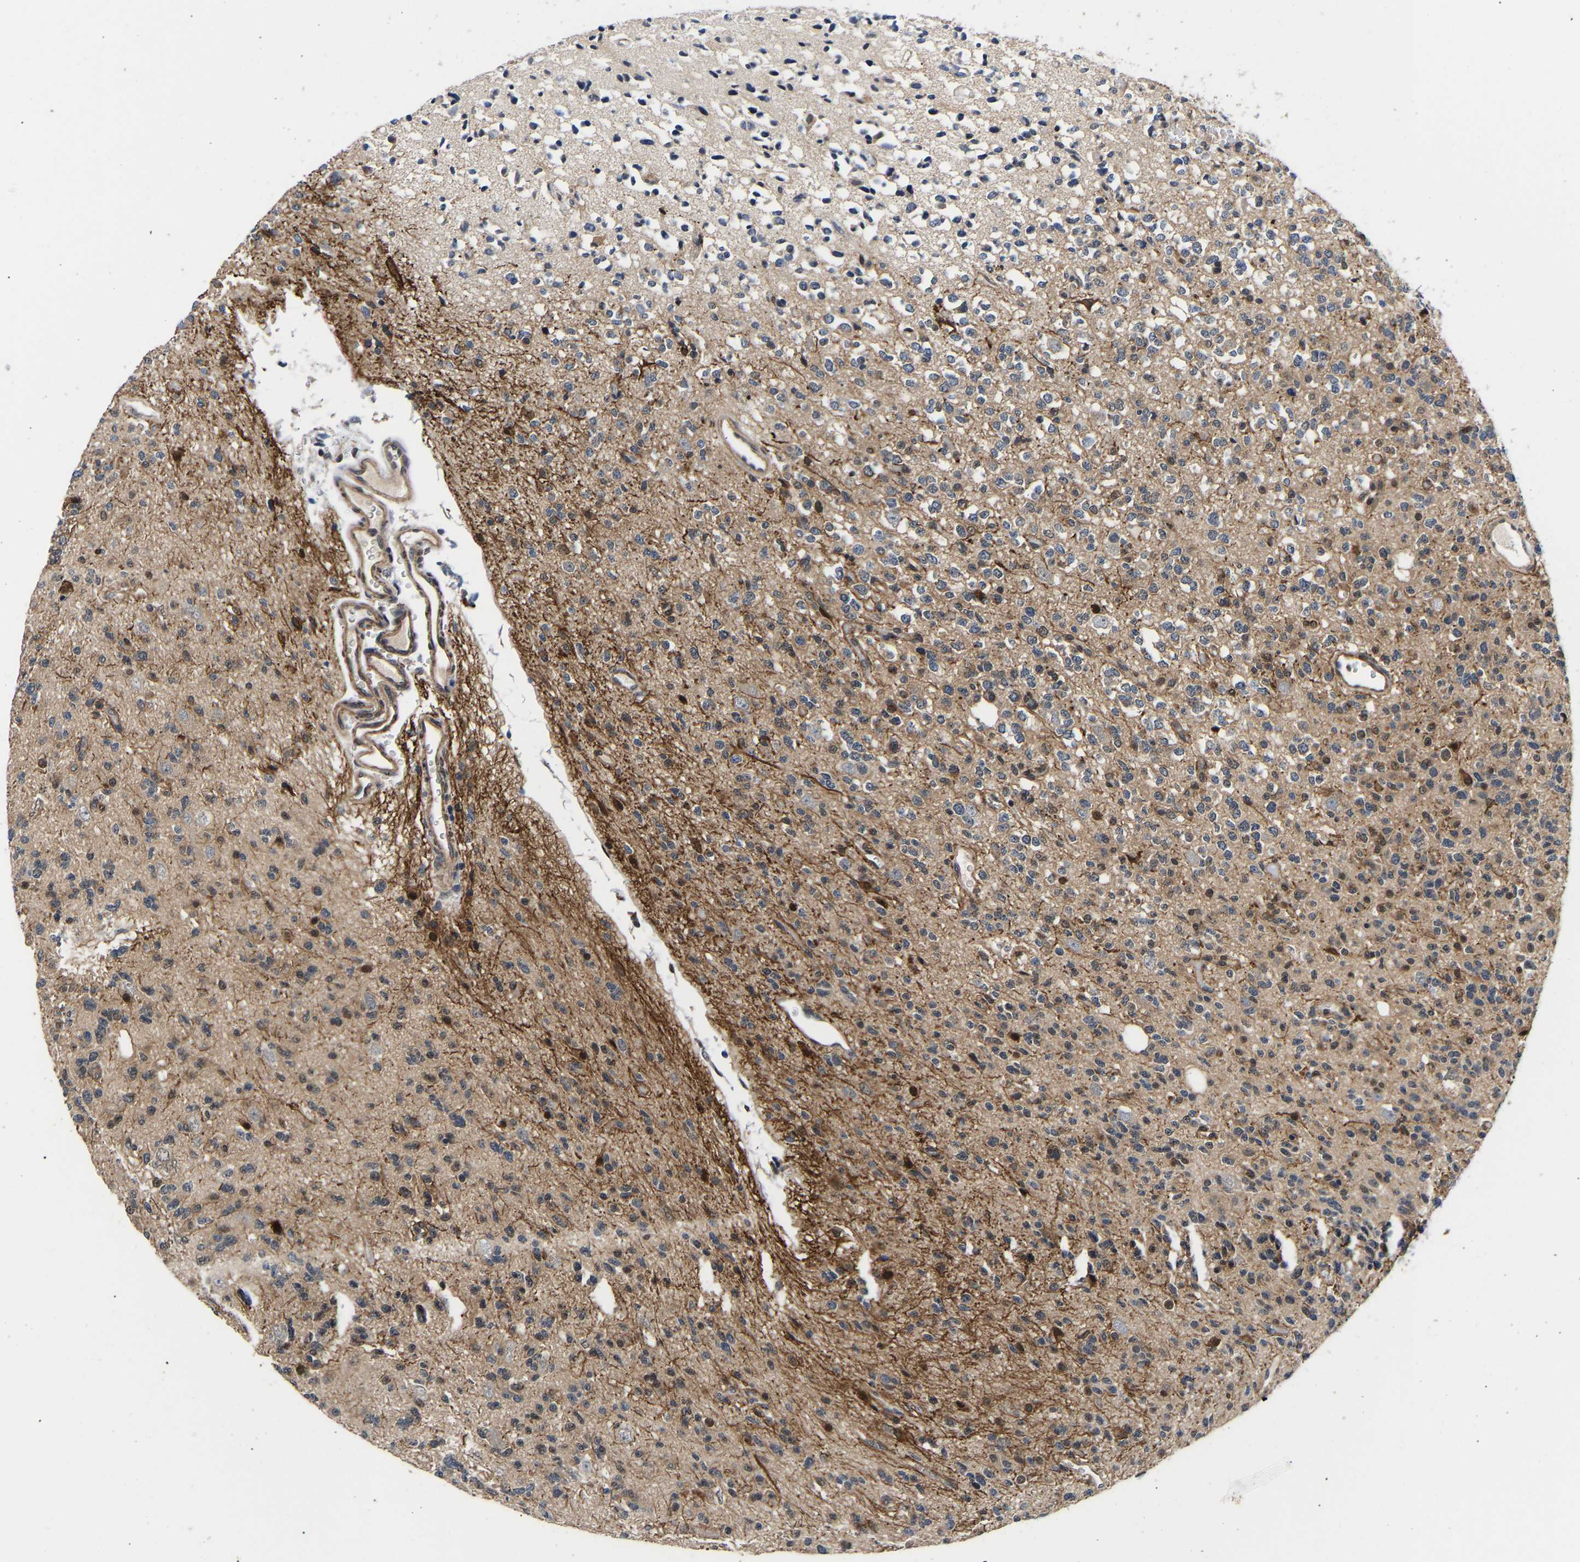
{"staining": {"intensity": "weak", "quantity": "<25%", "location": "cytoplasmic/membranous"}, "tissue": "glioma", "cell_type": "Tumor cells", "image_type": "cancer", "snomed": [{"axis": "morphology", "description": "Glioma, malignant, Low grade"}, {"axis": "topography", "description": "Brain"}], "caption": "There is no significant positivity in tumor cells of glioma. Brightfield microscopy of immunohistochemistry (IHC) stained with DAB (3,3'-diaminobenzidine) (brown) and hematoxylin (blue), captured at high magnification.", "gene": "METTL16", "patient": {"sex": "male", "age": 38}}